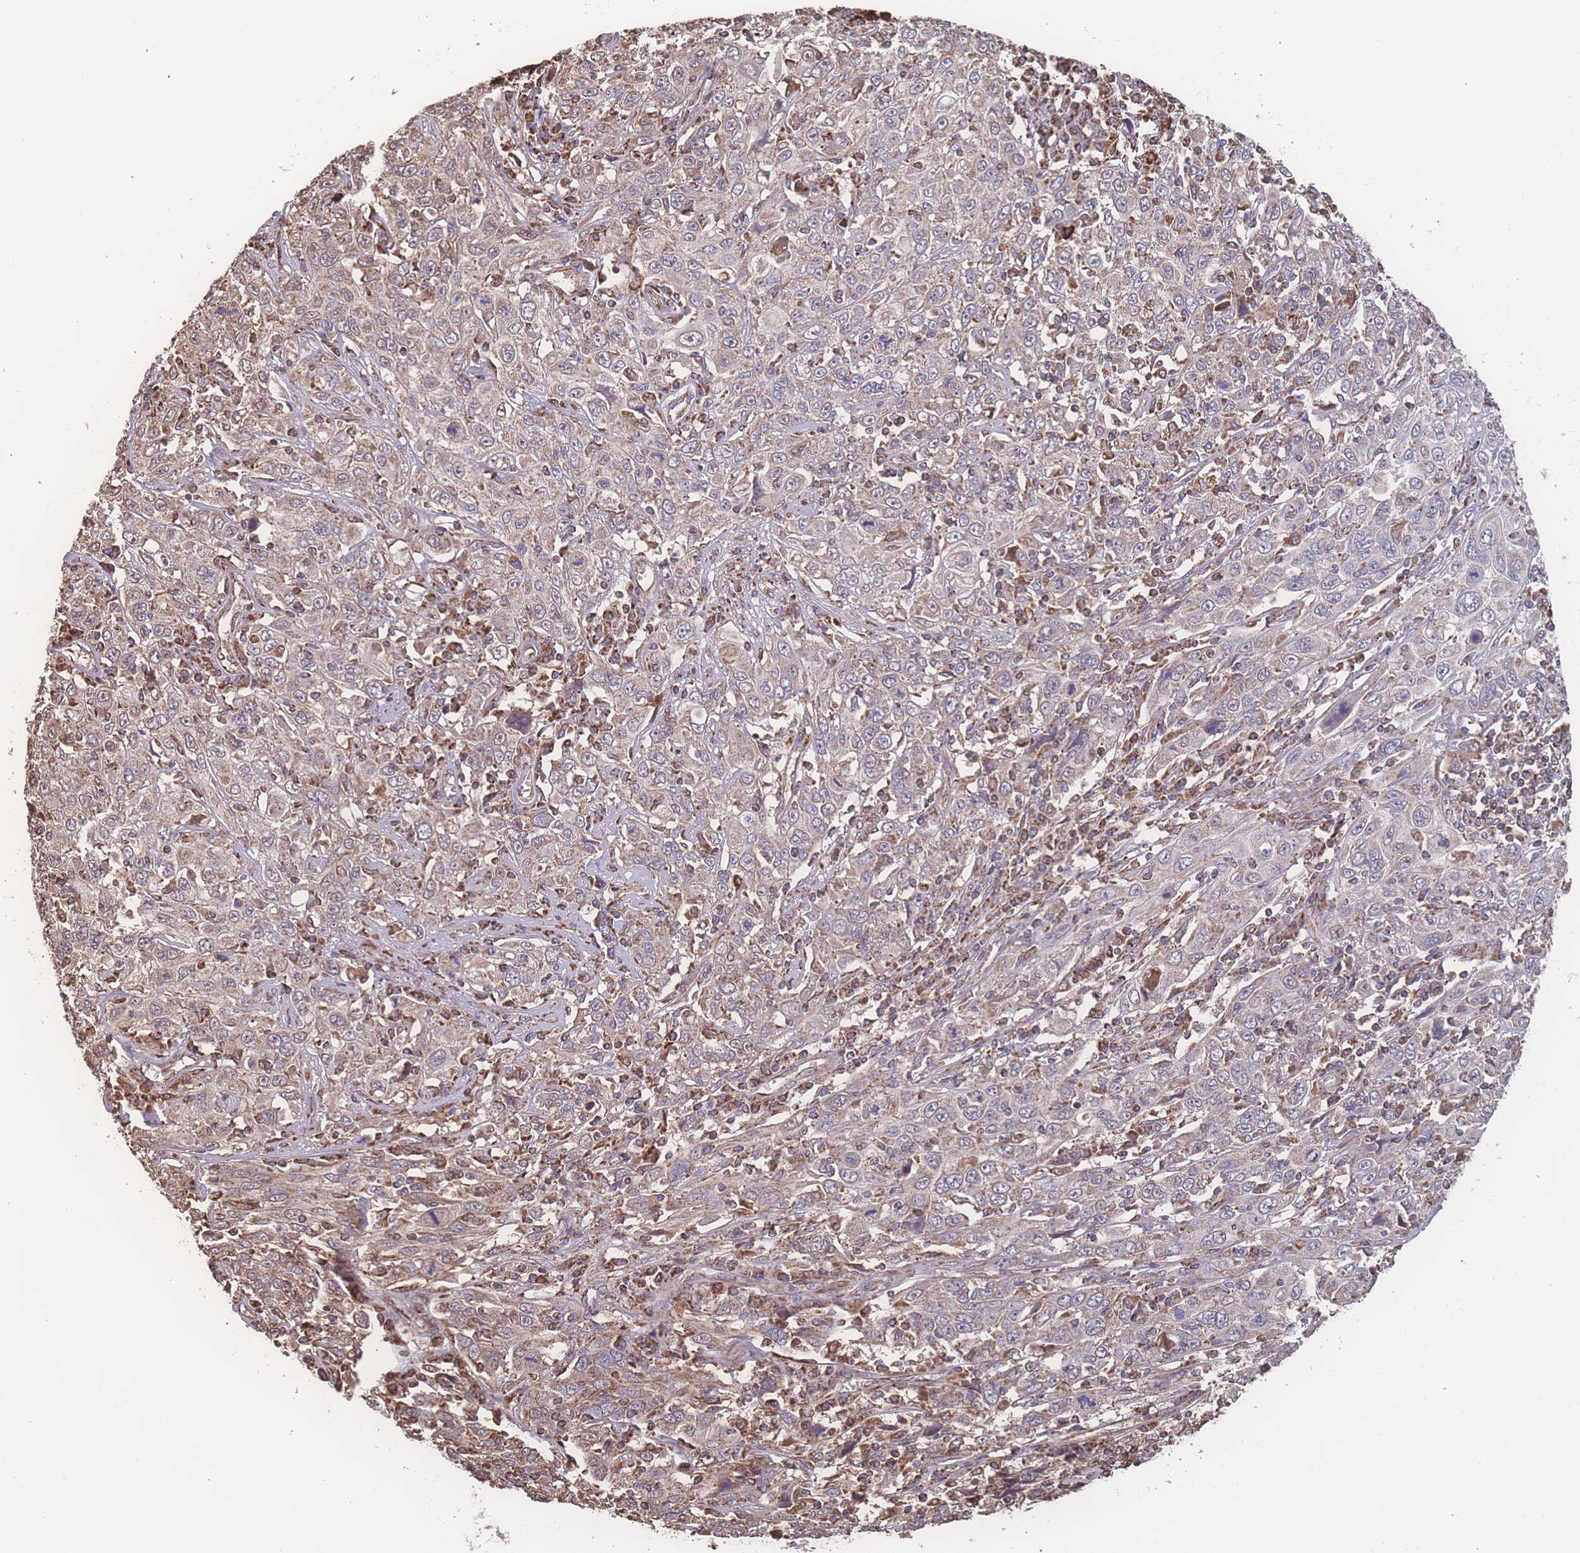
{"staining": {"intensity": "moderate", "quantity": "<25%", "location": "cytoplasmic/membranous"}, "tissue": "cervical cancer", "cell_type": "Tumor cells", "image_type": "cancer", "snomed": [{"axis": "morphology", "description": "Squamous cell carcinoma, NOS"}, {"axis": "topography", "description": "Cervix"}], "caption": "Moderate cytoplasmic/membranous expression for a protein is present in about <25% of tumor cells of squamous cell carcinoma (cervical) using immunohistochemistry (IHC).", "gene": "SGSM3", "patient": {"sex": "female", "age": 46}}